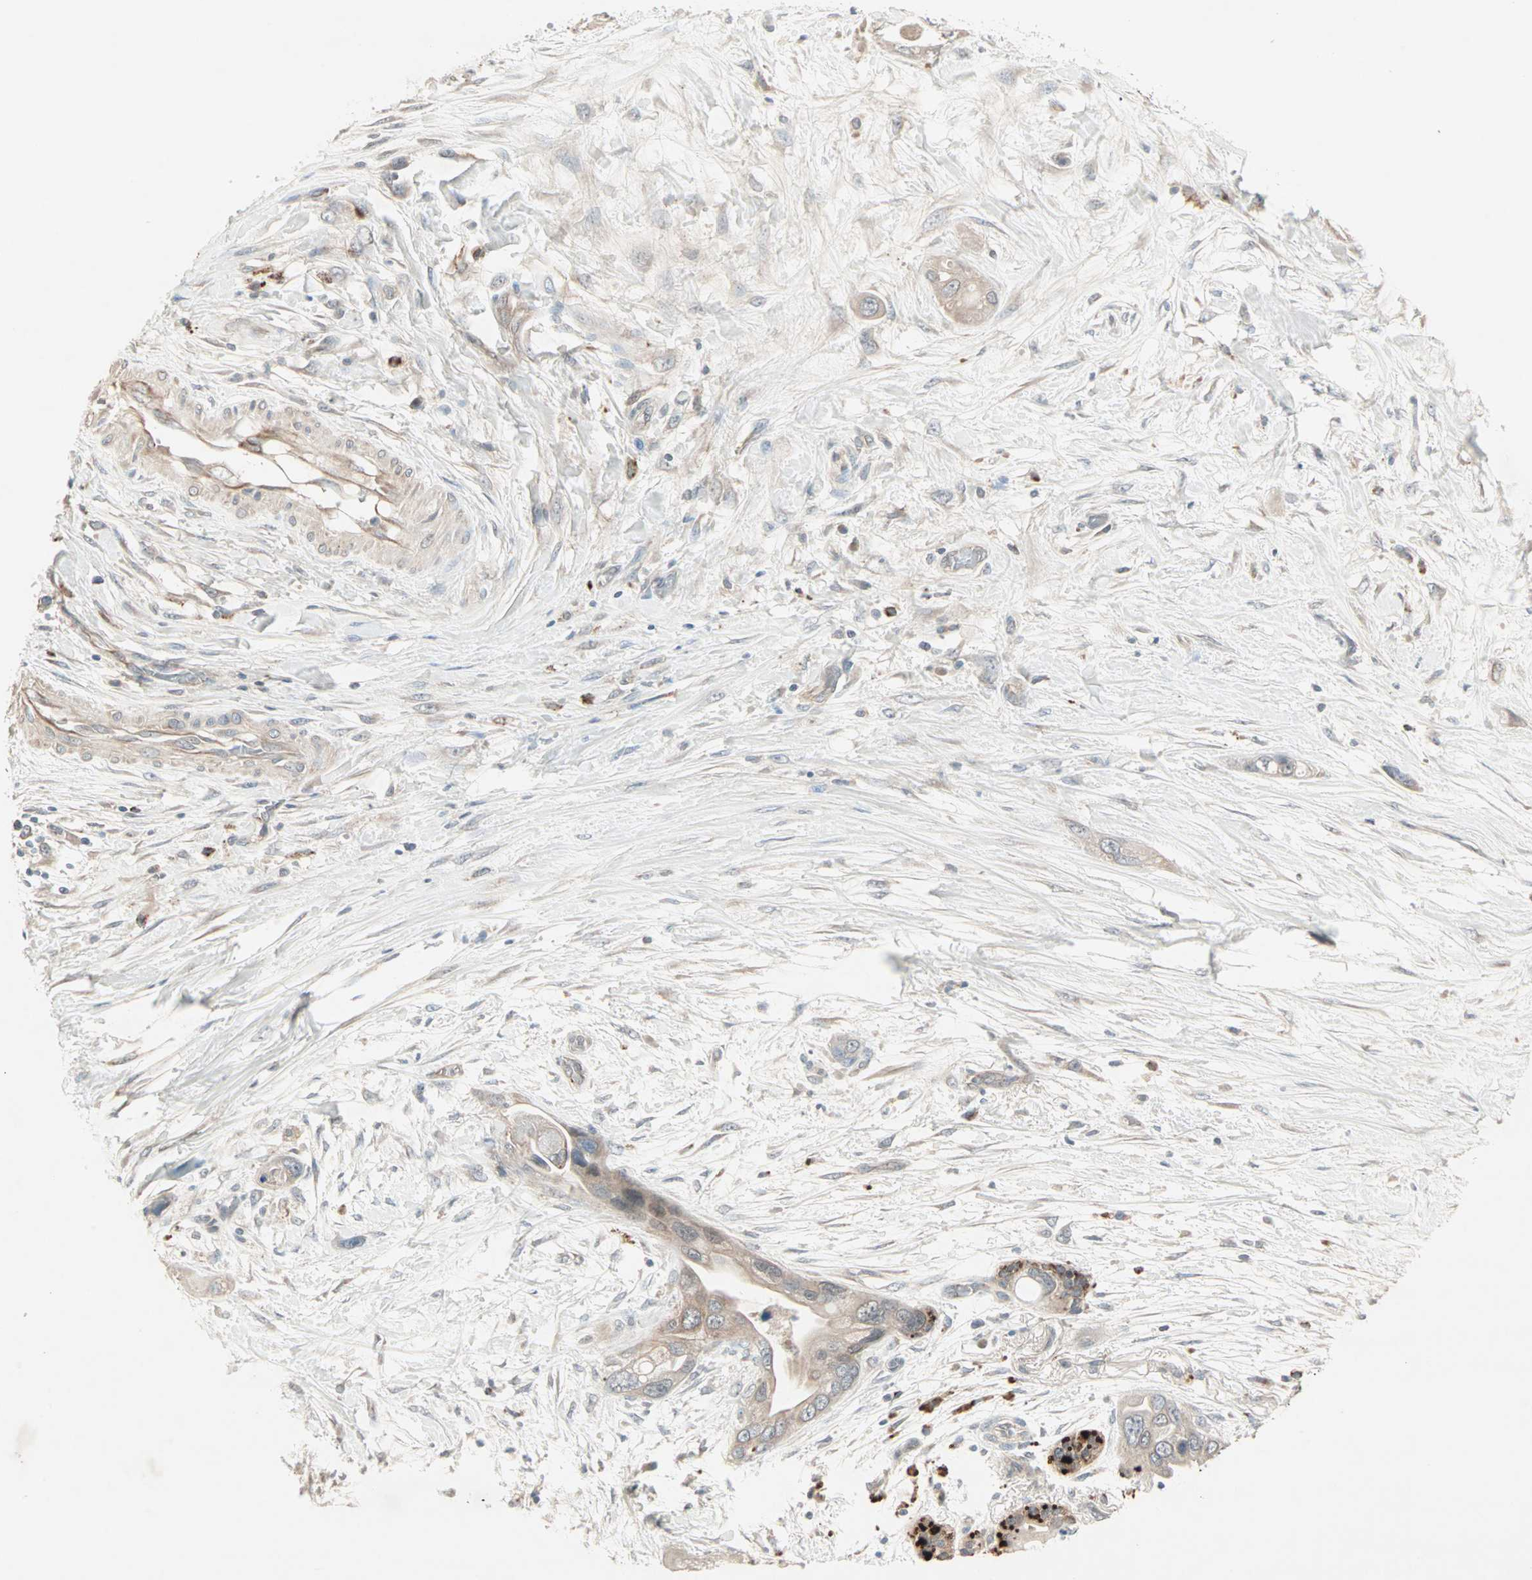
{"staining": {"intensity": "weak", "quantity": "<25%", "location": "cytoplasmic/membranous"}, "tissue": "pancreatic cancer", "cell_type": "Tumor cells", "image_type": "cancer", "snomed": [{"axis": "morphology", "description": "Adenocarcinoma, NOS"}, {"axis": "topography", "description": "Pancreas"}], "caption": "This is an immunohistochemistry micrograph of human pancreatic cancer (adenocarcinoma). There is no positivity in tumor cells.", "gene": "JMJD7-PLA2G4B", "patient": {"sex": "female", "age": 77}}